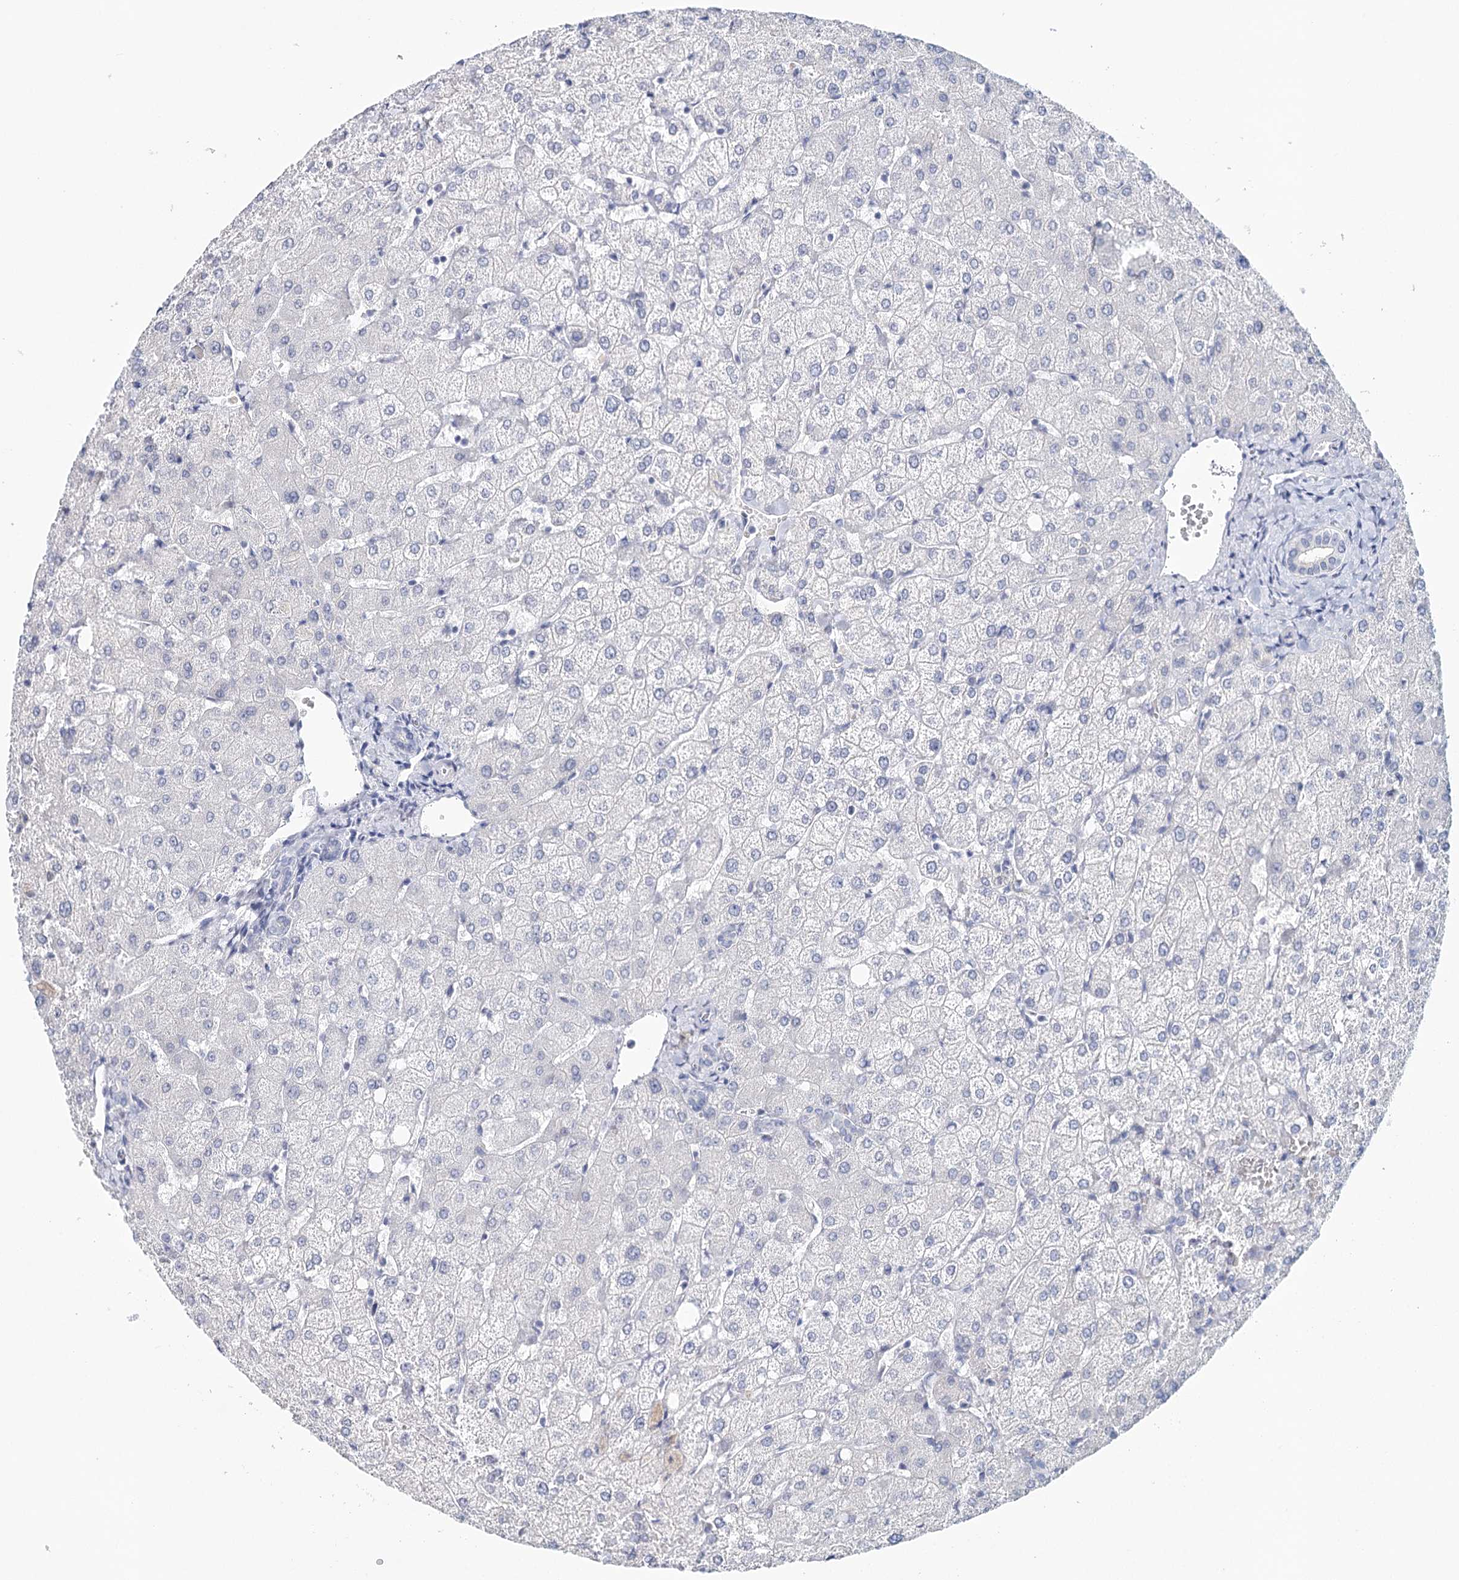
{"staining": {"intensity": "negative", "quantity": "none", "location": "none"}, "tissue": "liver", "cell_type": "Cholangiocytes", "image_type": "normal", "snomed": [{"axis": "morphology", "description": "Normal tissue, NOS"}, {"axis": "topography", "description": "Liver"}], "caption": "The histopathology image shows no staining of cholangiocytes in normal liver.", "gene": "HSPA4L", "patient": {"sex": "female", "age": 54}}